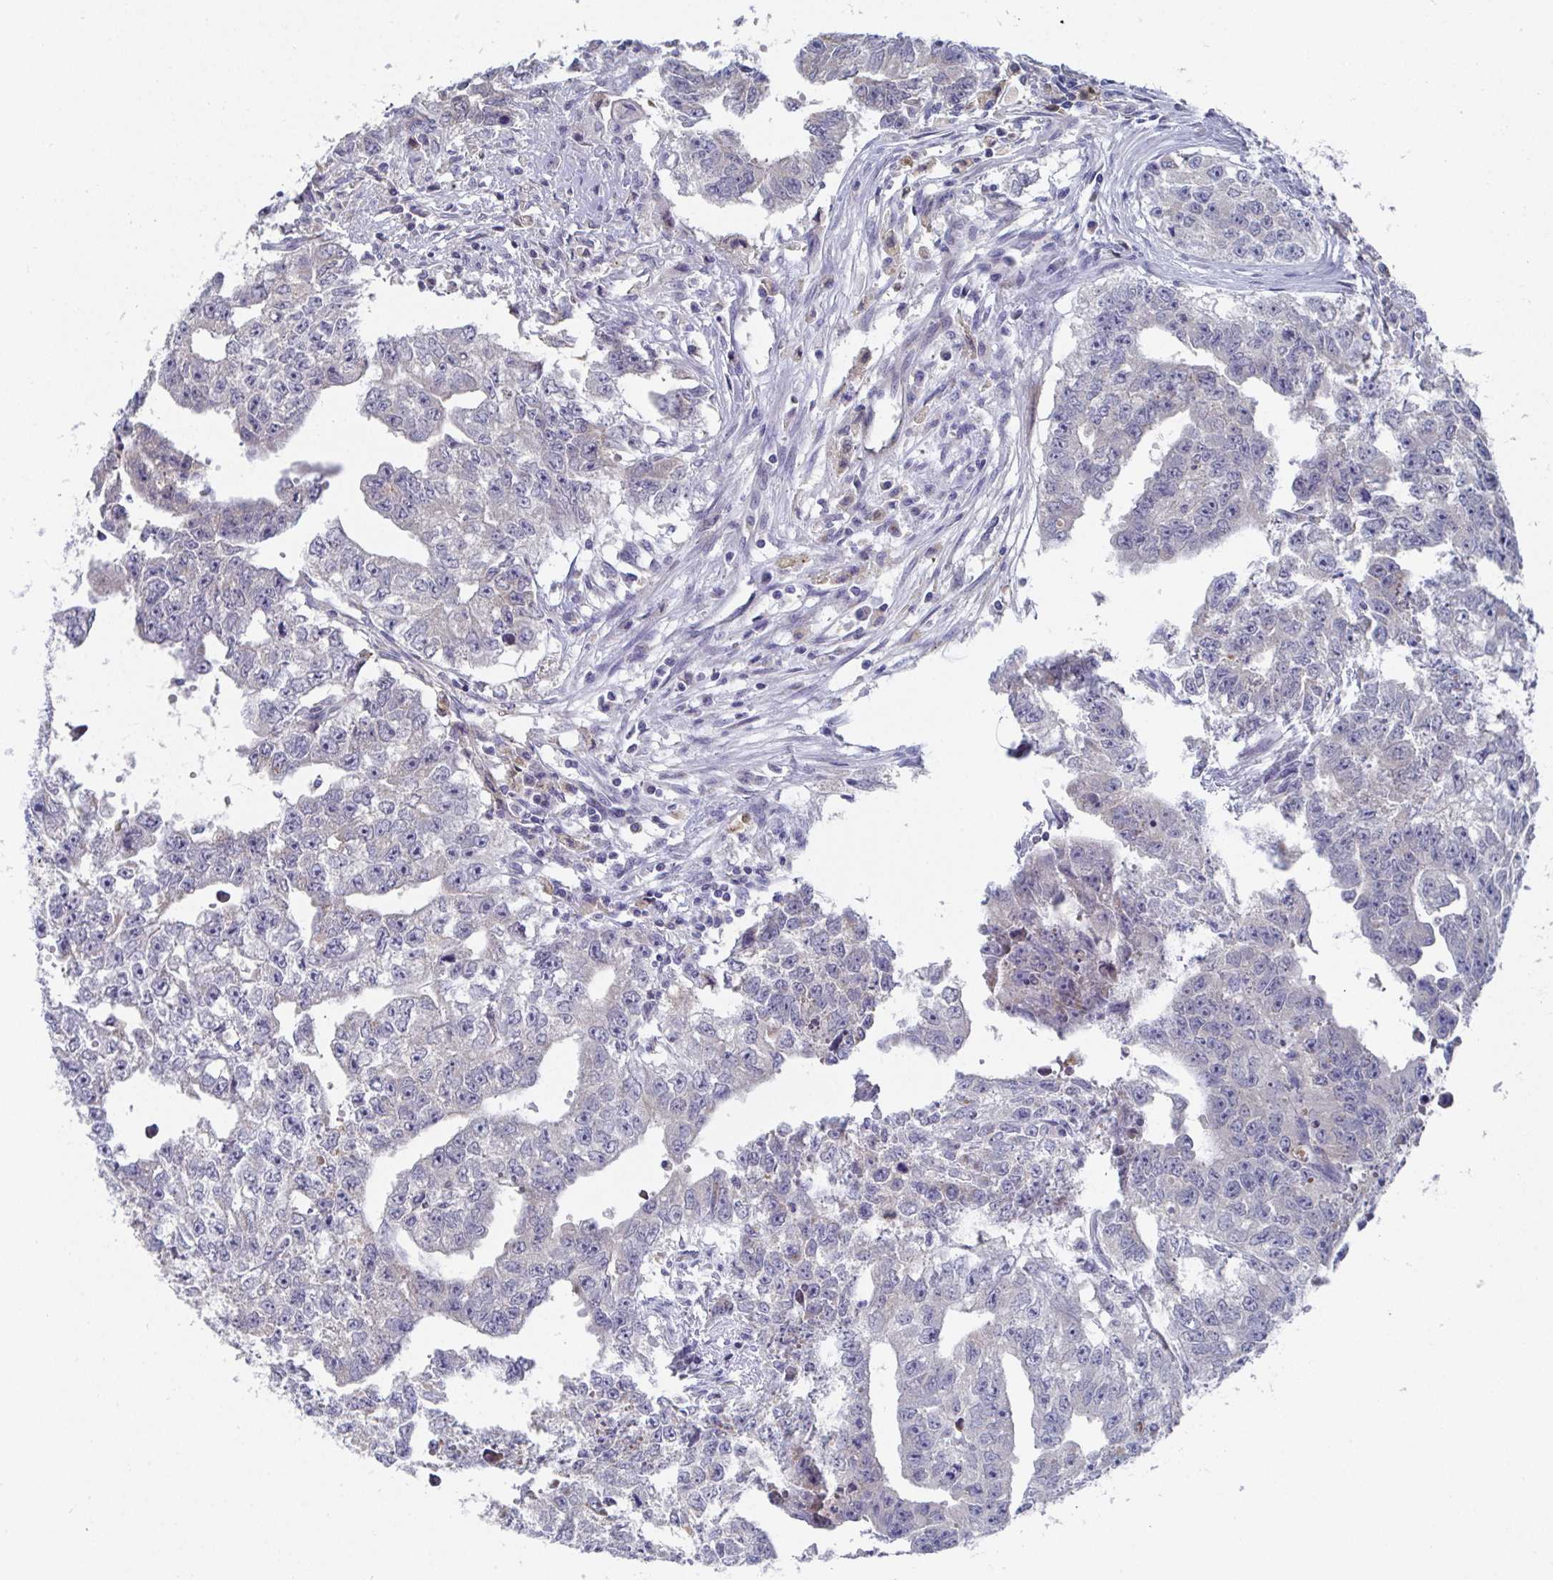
{"staining": {"intensity": "negative", "quantity": "none", "location": "none"}, "tissue": "testis cancer", "cell_type": "Tumor cells", "image_type": "cancer", "snomed": [{"axis": "morphology", "description": "Carcinoma, Embryonal, NOS"}, {"axis": "morphology", "description": "Teratoma, malignant, NOS"}, {"axis": "topography", "description": "Testis"}], "caption": "A high-resolution micrograph shows IHC staining of testis embryonal carcinoma, which displays no significant staining in tumor cells.", "gene": "TAS2R39", "patient": {"sex": "male", "age": 24}}